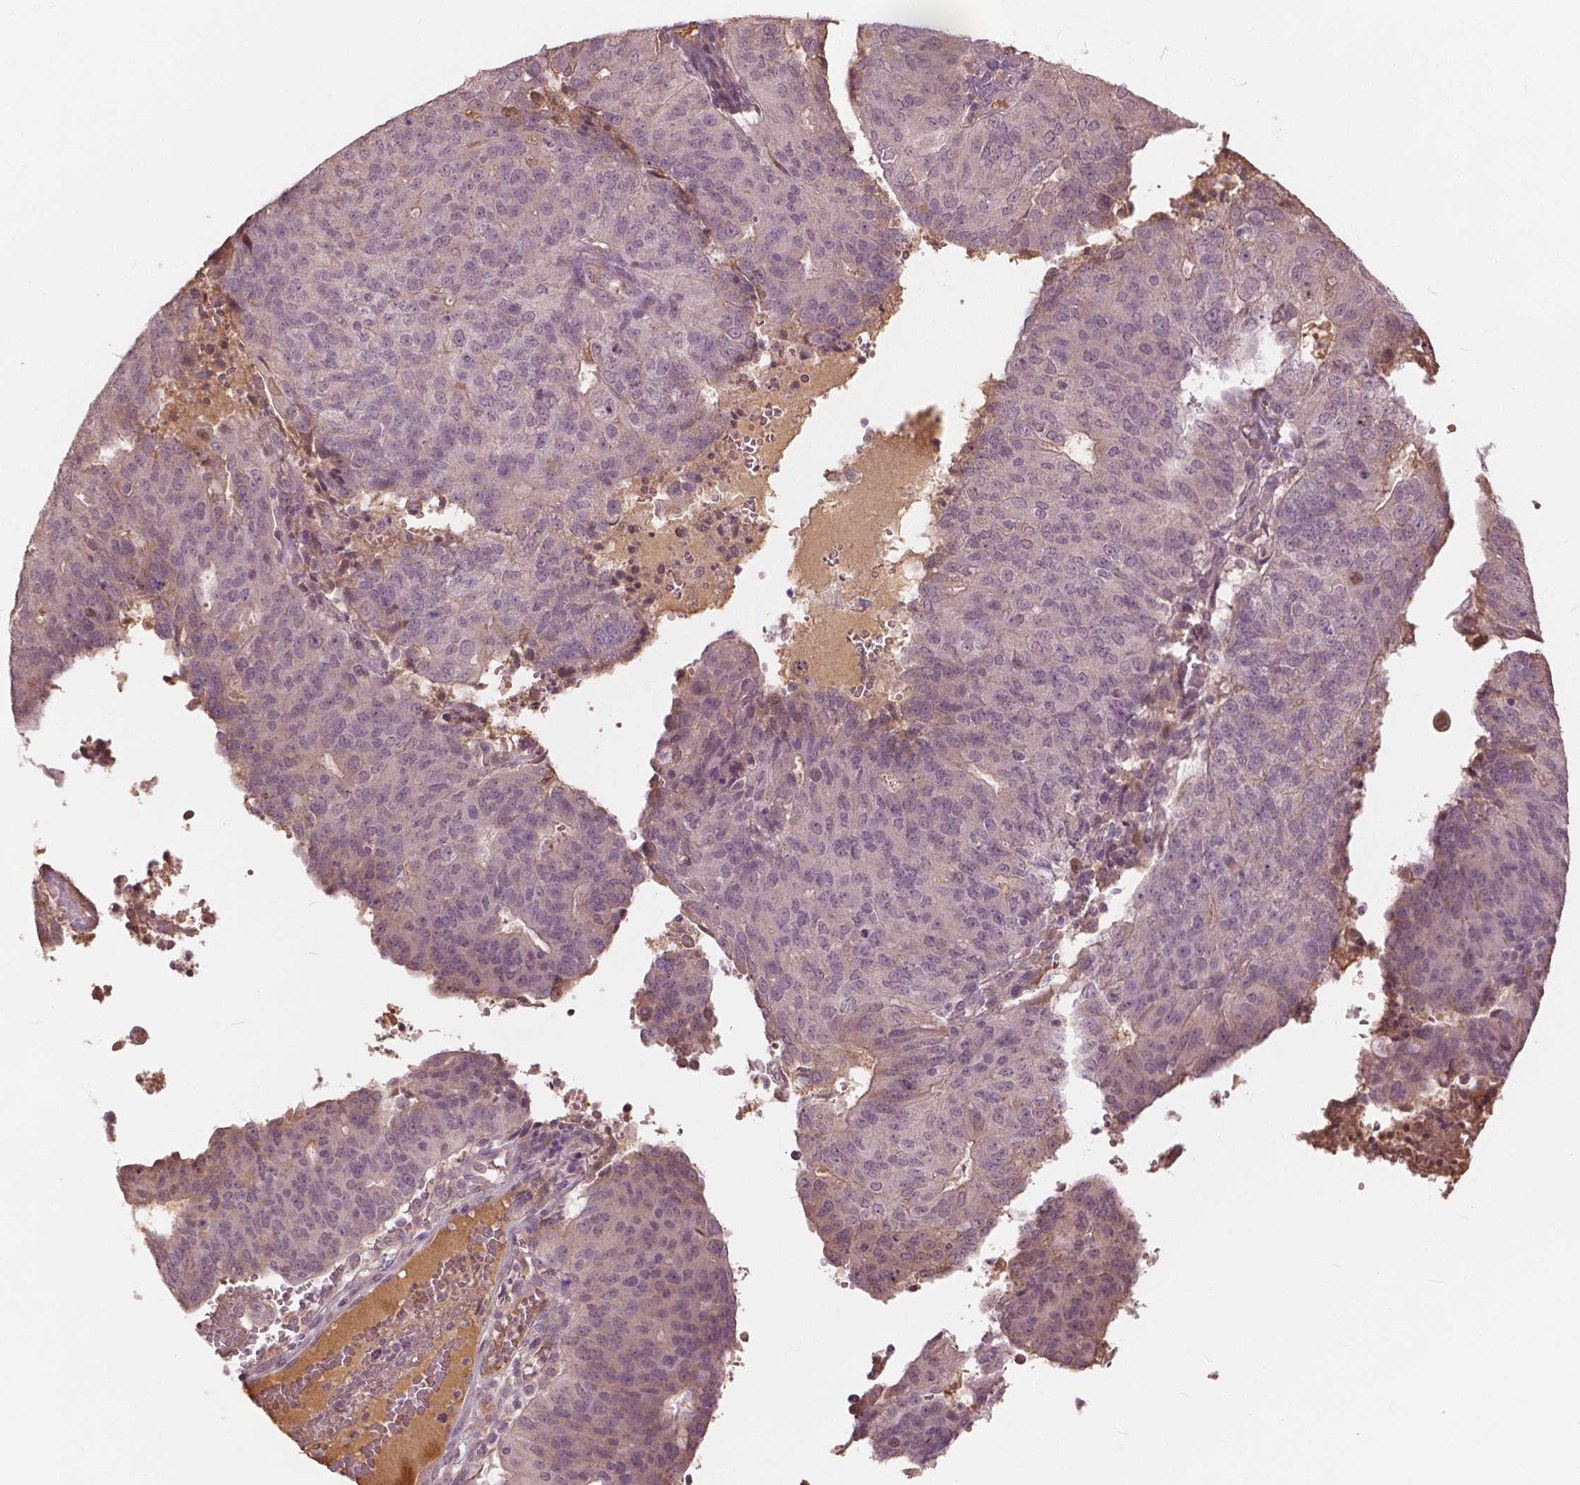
{"staining": {"intensity": "weak", "quantity": "25%-75%", "location": "nuclear"}, "tissue": "endometrial cancer", "cell_type": "Tumor cells", "image_type": "cancer", "snomed": [{"axis": "morphology", "description": "Adenocarcinoma, NOS"}, {"axis": "topography", "description": "Endometrium"}], "caption": "Immunohistochemical staining of adenocarcinoma (endometrial) exhibits weak nuclear protein staining in approximately 25%-75% of tumor cells. (brown staining indicates protein expression, while blue staining denotes nuclei).", "gene": "ANGPTL4", "patient": {"sex": "female", "age": 82}}